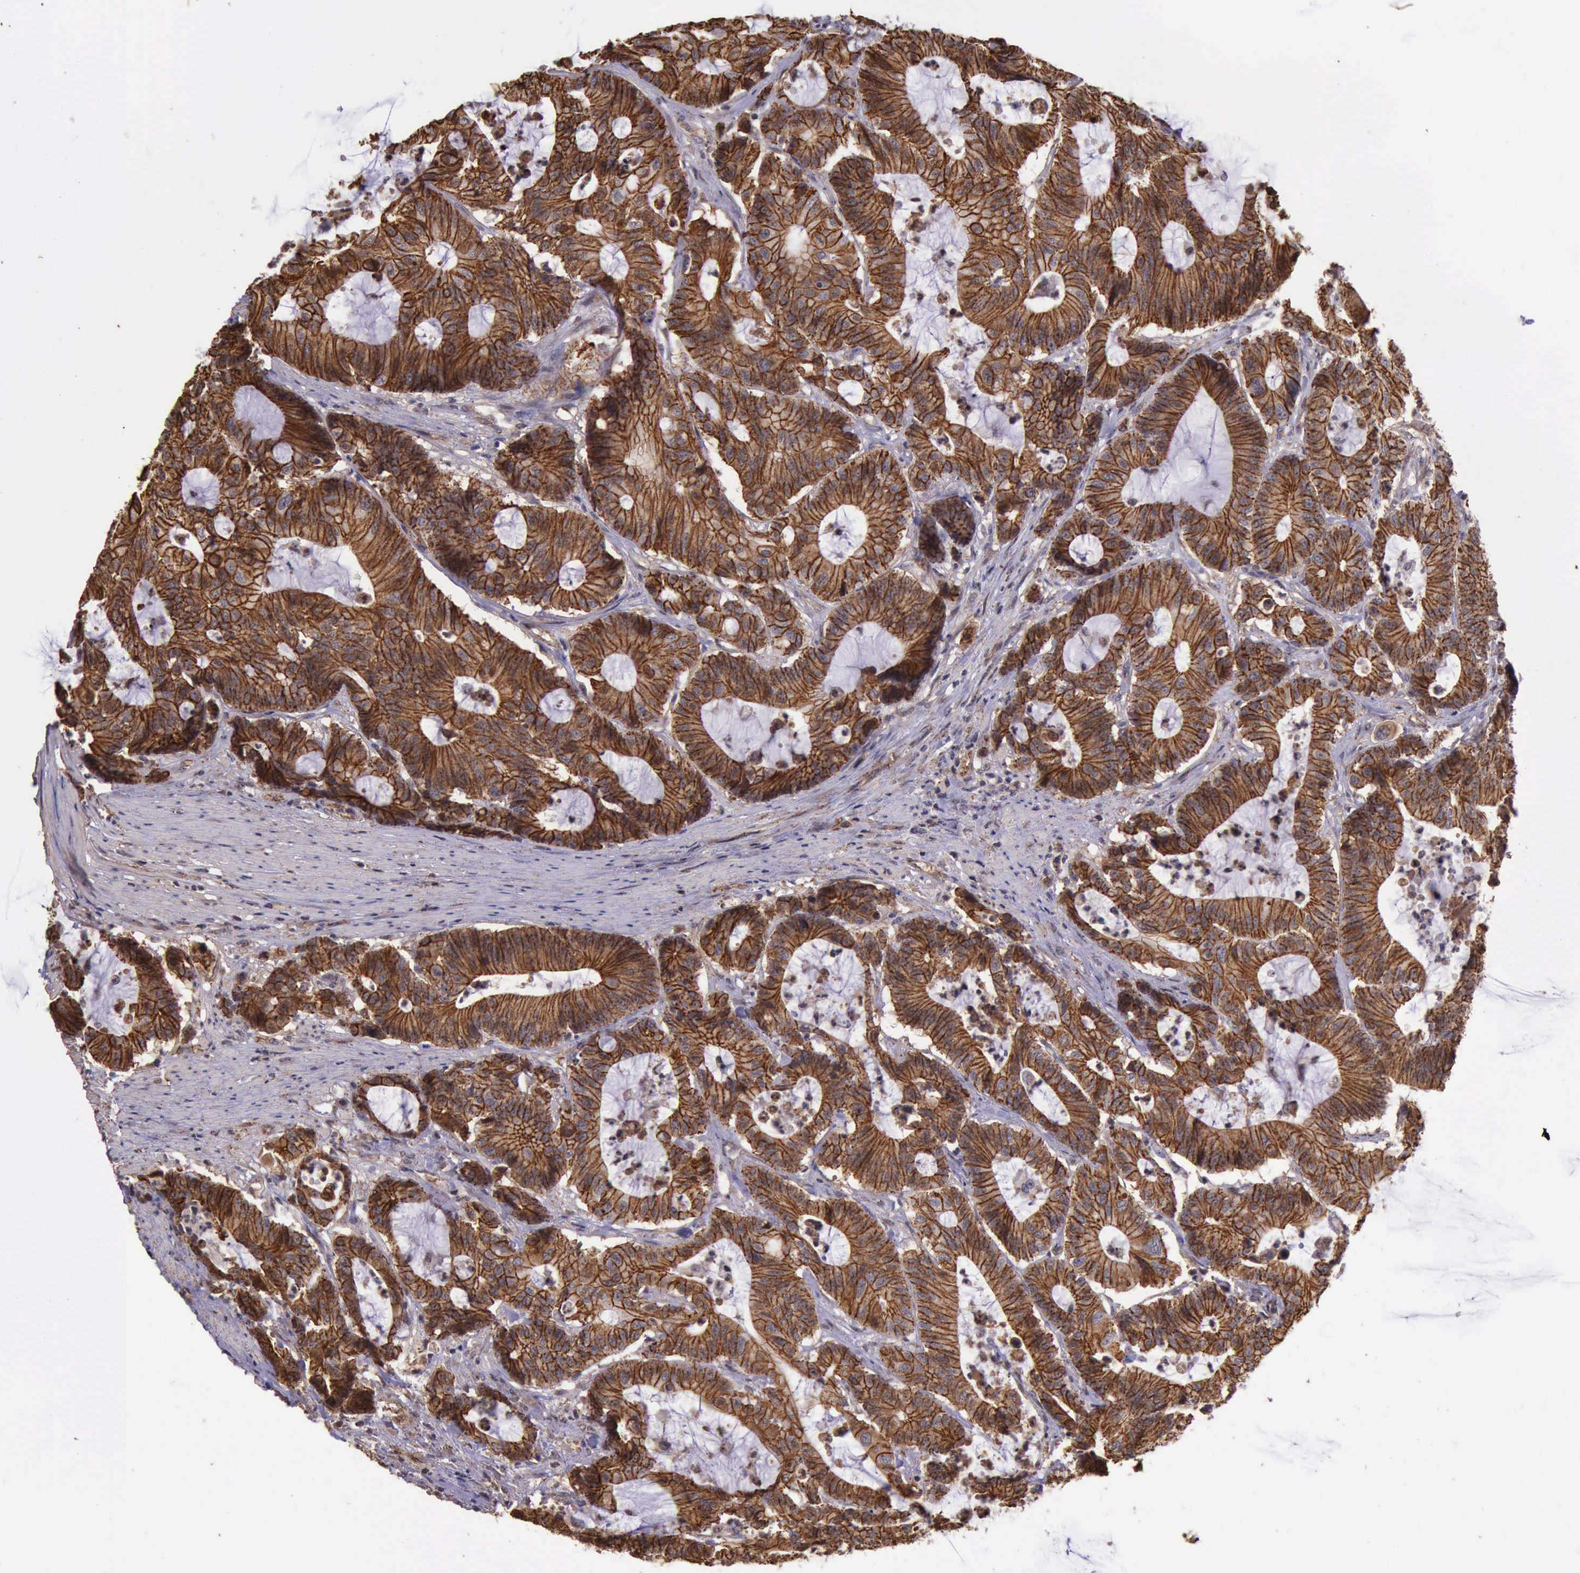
{"staining": {"intensity": "strong", "quantity": ">75%", "location": "cytoplasmic/membranous"}, "tissue": "colorectal cancer", "cell_type": "Tumor cells", "image_type": "cancer", "snomed": [{"axis": "morphology", "description": "Adenocarcinoma, NOS"}, {"axis": "topography", "description": "Colon"}], "caption": "This image reveals colorectal cancer (adenocarcinoma) stained with immunohistochemistry to label a protein in brown. The cytoplasmic/membranous of tumor cells show strong positivity for the protein. Nuclei are counter-stained blue.", "gene": "CTNNB1", "patient": {"sex": "female", "age": 84}}